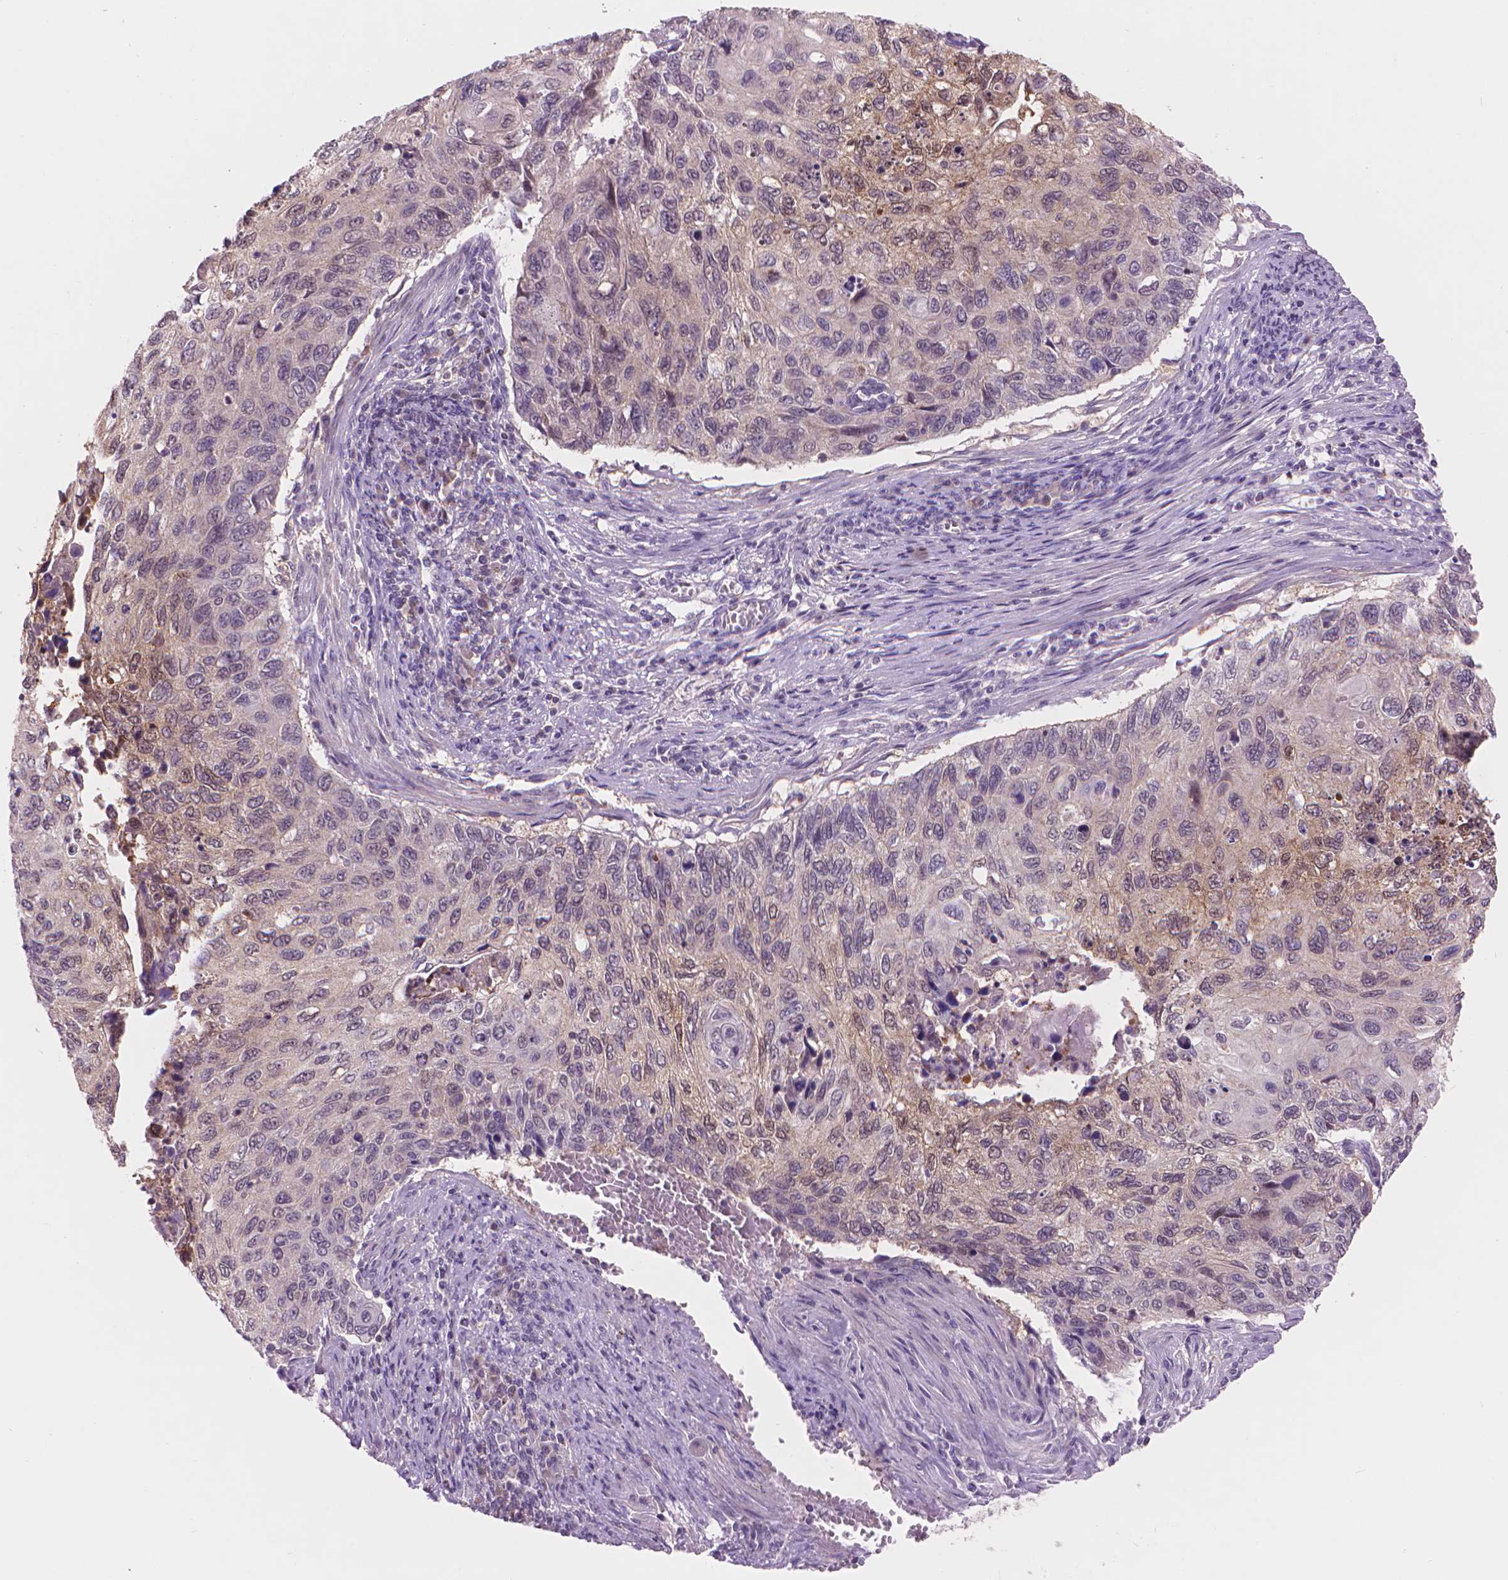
{"staining": {"intensity": "negative", "quantity": "none", "location": "none"}, "tissue": "cervical cancer", "cell_type": "Tumor cells", "image_type": "cancer", "snomed": [{"axis": "morphology", "description": "Squamous cell carcinoma, NOS"}, {"axis": "topography", "description": "Cervix"}], "caption": "Immunohistochemistry (IHC) of cervical cancer reveals no expression in tumor cells.", "gene": "ENO2", "patient": {"sex": "female", "age": 70}}